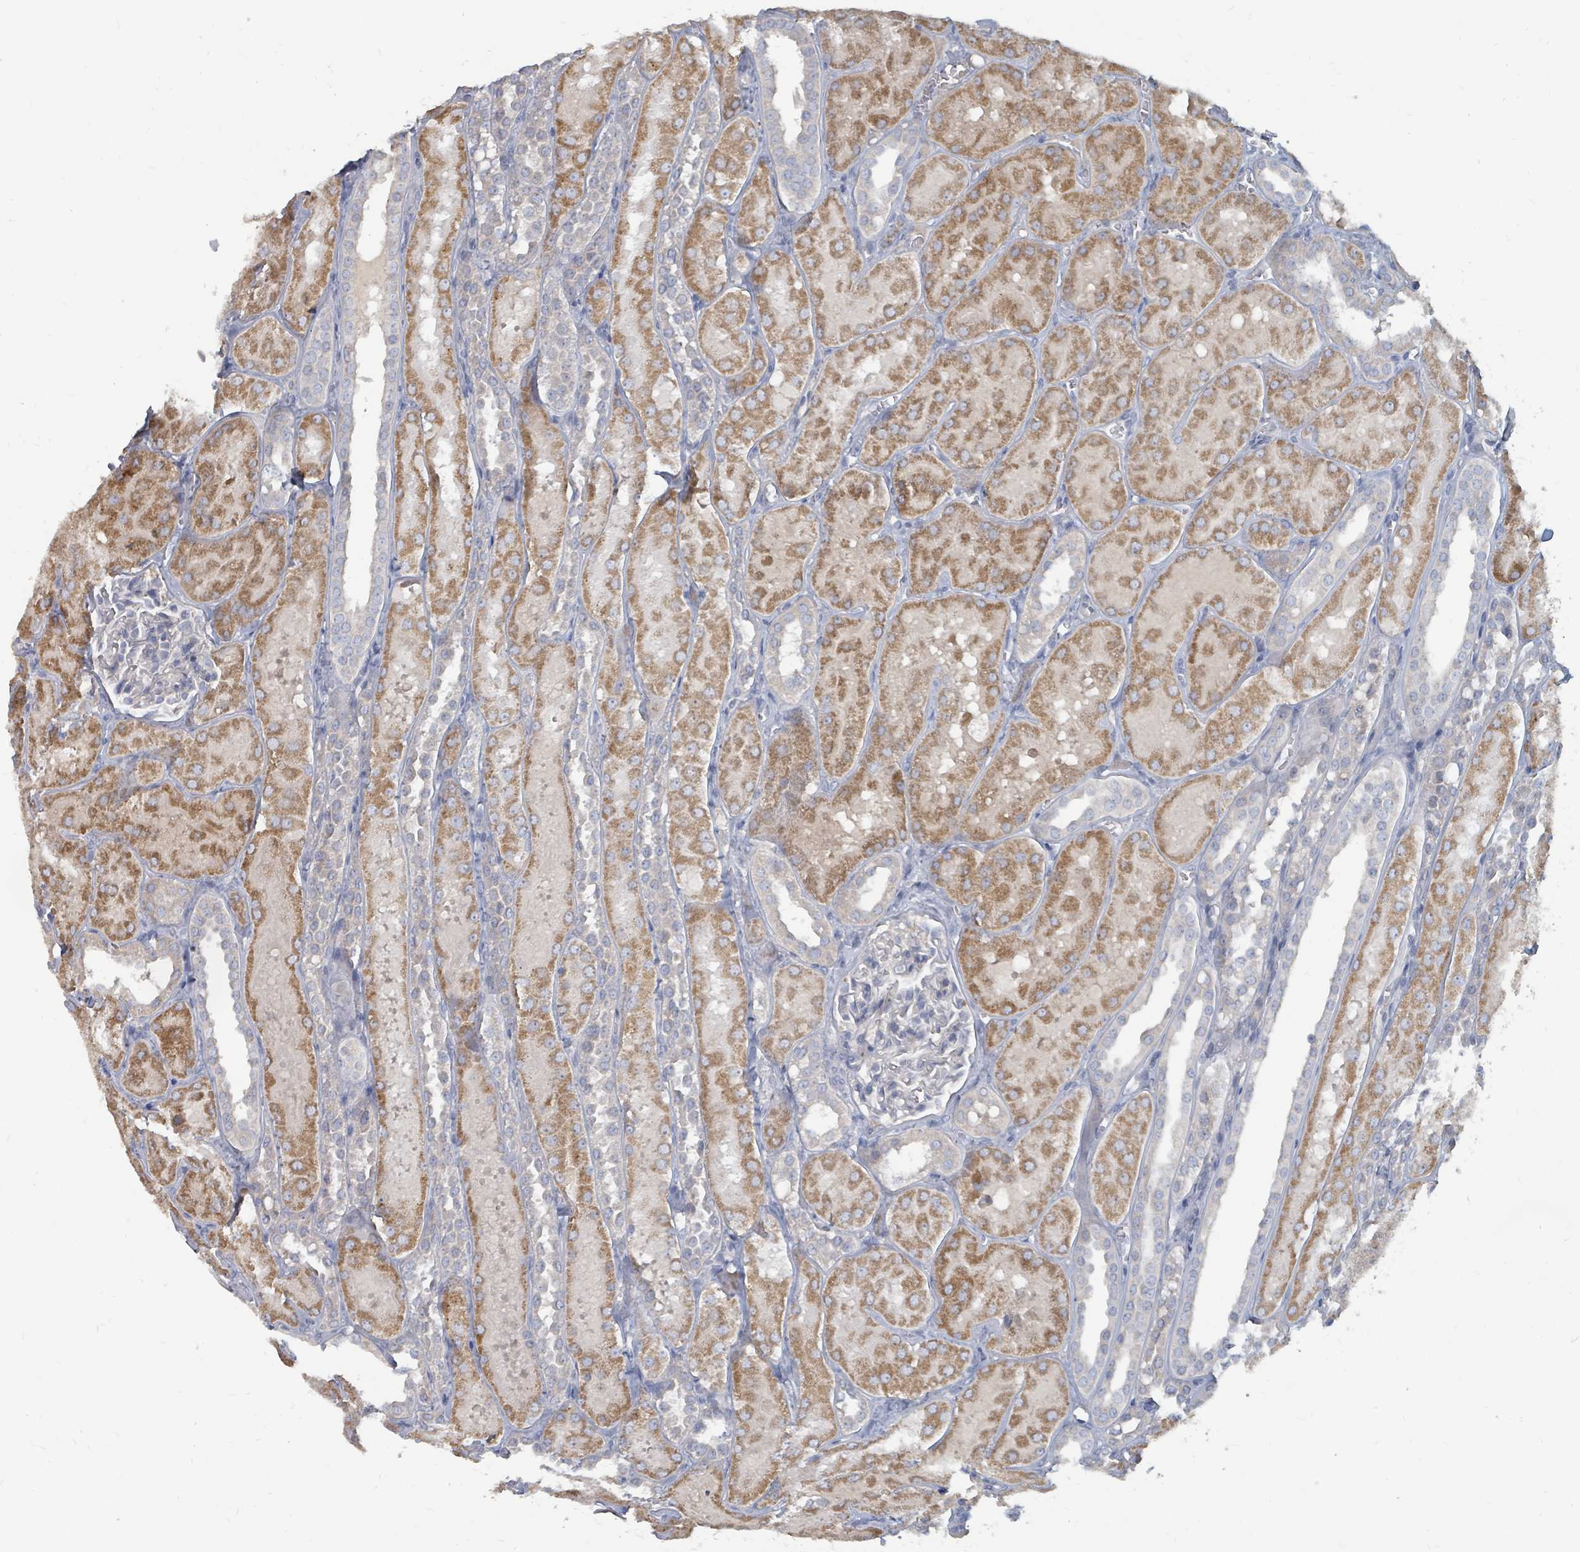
{"staining": {"intensity": "negative", "quantity": "none", "location": "none"}, "tissue": "kidney", "cell_type": "Cells in glomeruli", "image_type": "normal", "snomed": [{"axis": "morphology", "description": "Normal tissue, NOS"}, {"axis": "topography", "description": "Kidney"}, {"axis": "topography", "description": "Urinary bladder"}], "caption": "Cells in glomeruli show no significant expression in normal kidney. The staining was performed using DAB to visualize the protein expression in brown, while the nuclei were stained in blue with hematoxylin (Magnification: 20x).", "gene": "ARGFX", "patient": {"sex": "male", "age": 16}}